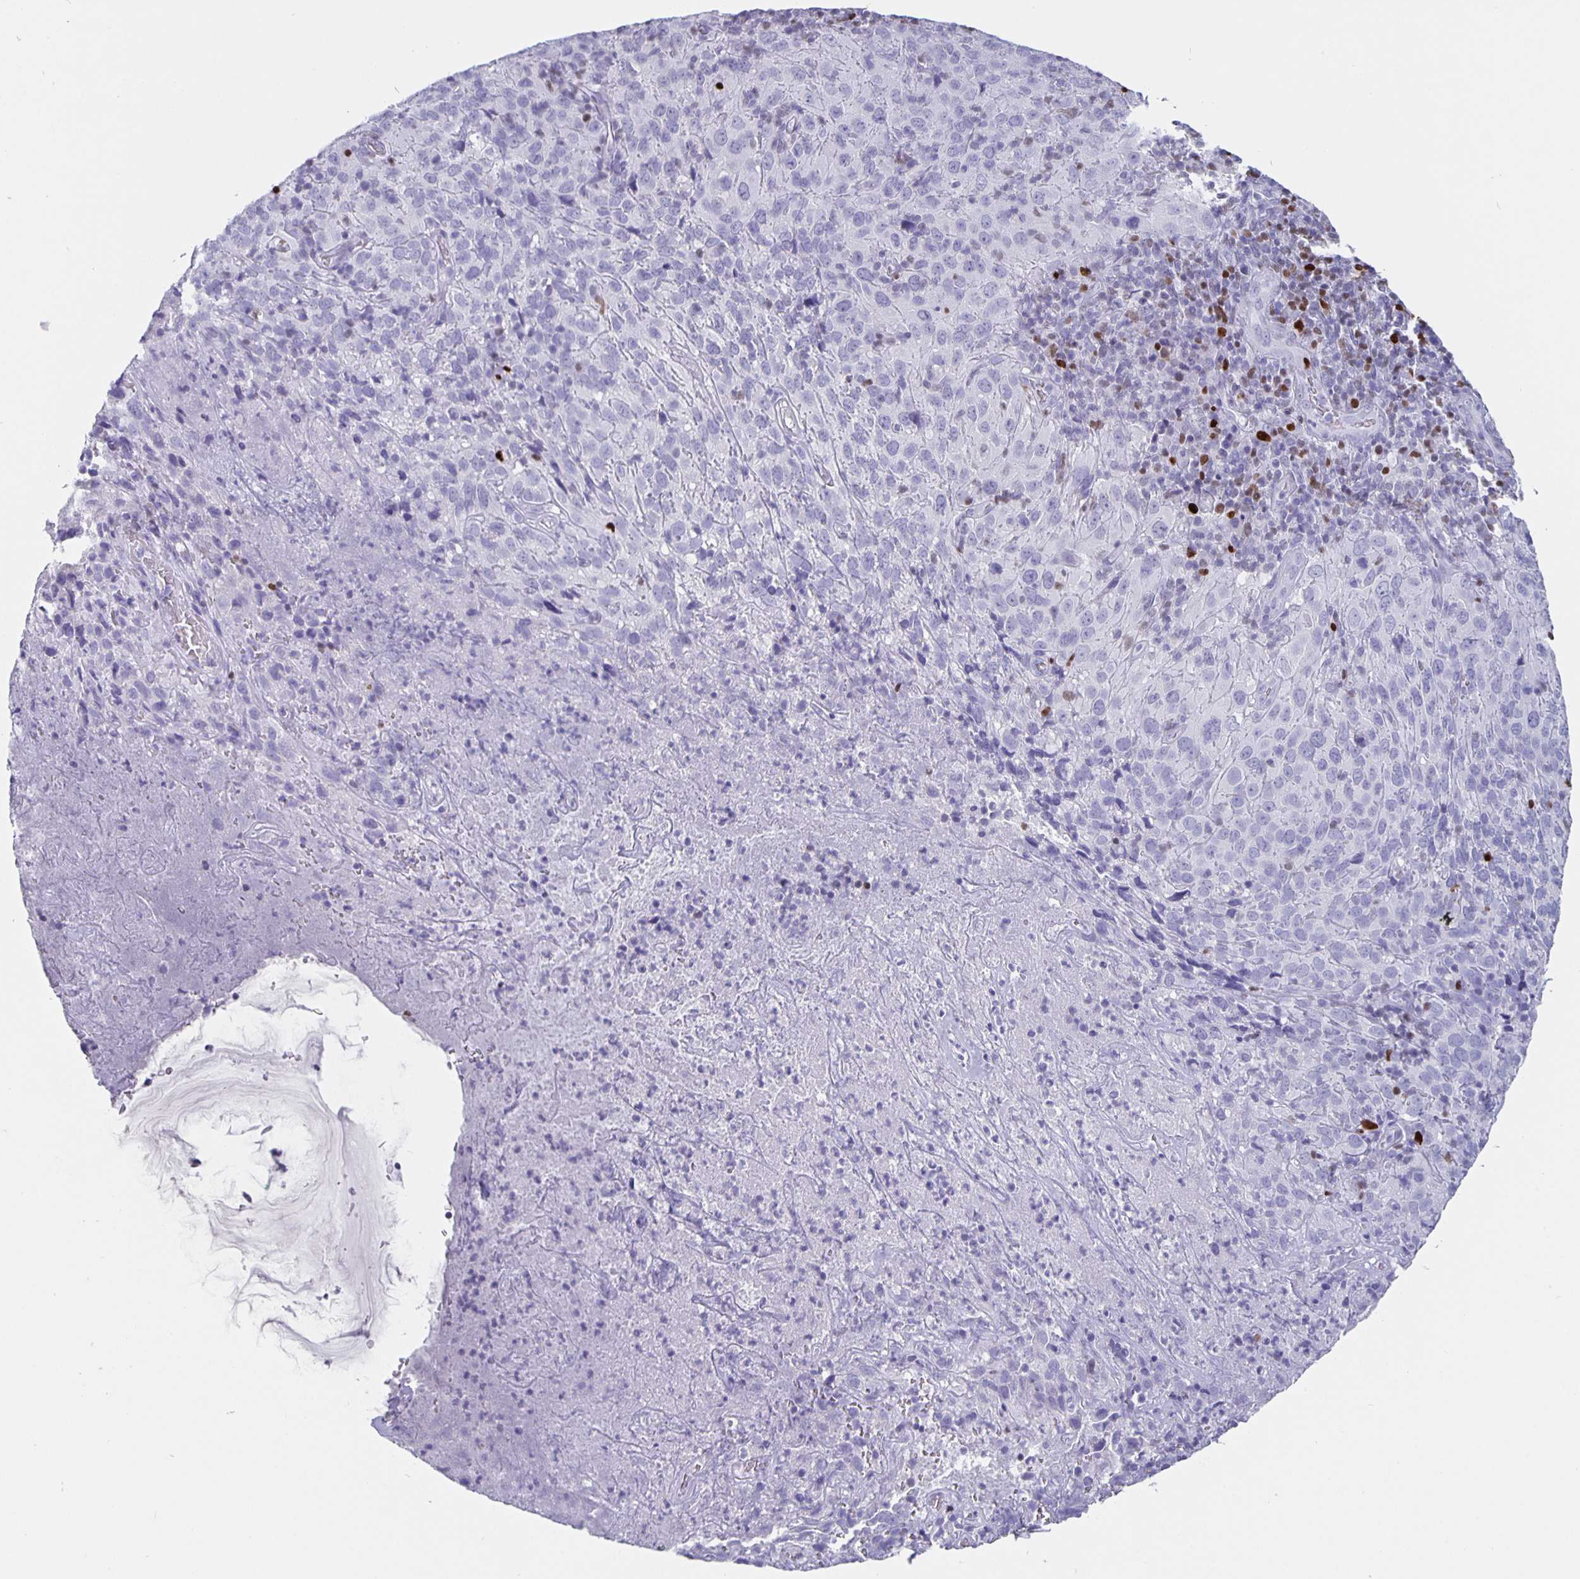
{"staining": {"intensity": "negative", "quantity": "none", "location": "none"}, "tissue": "cervical cancer", "cell_type": "Tumor cells", "image_type": "cancer", "snomed": [{"axis": "morphology", "description": "Squamous cell carcinoma, NOS"}, {"axis": "topography", "description": "Cervix"}], "caption": "DAB immunohistochemical staining of human squamous cell carcinoma (cervical) exhibits no significant positivity in tumor cells.", "gene": "SATB2", "patient": {"sex": "female", "age": 51}}